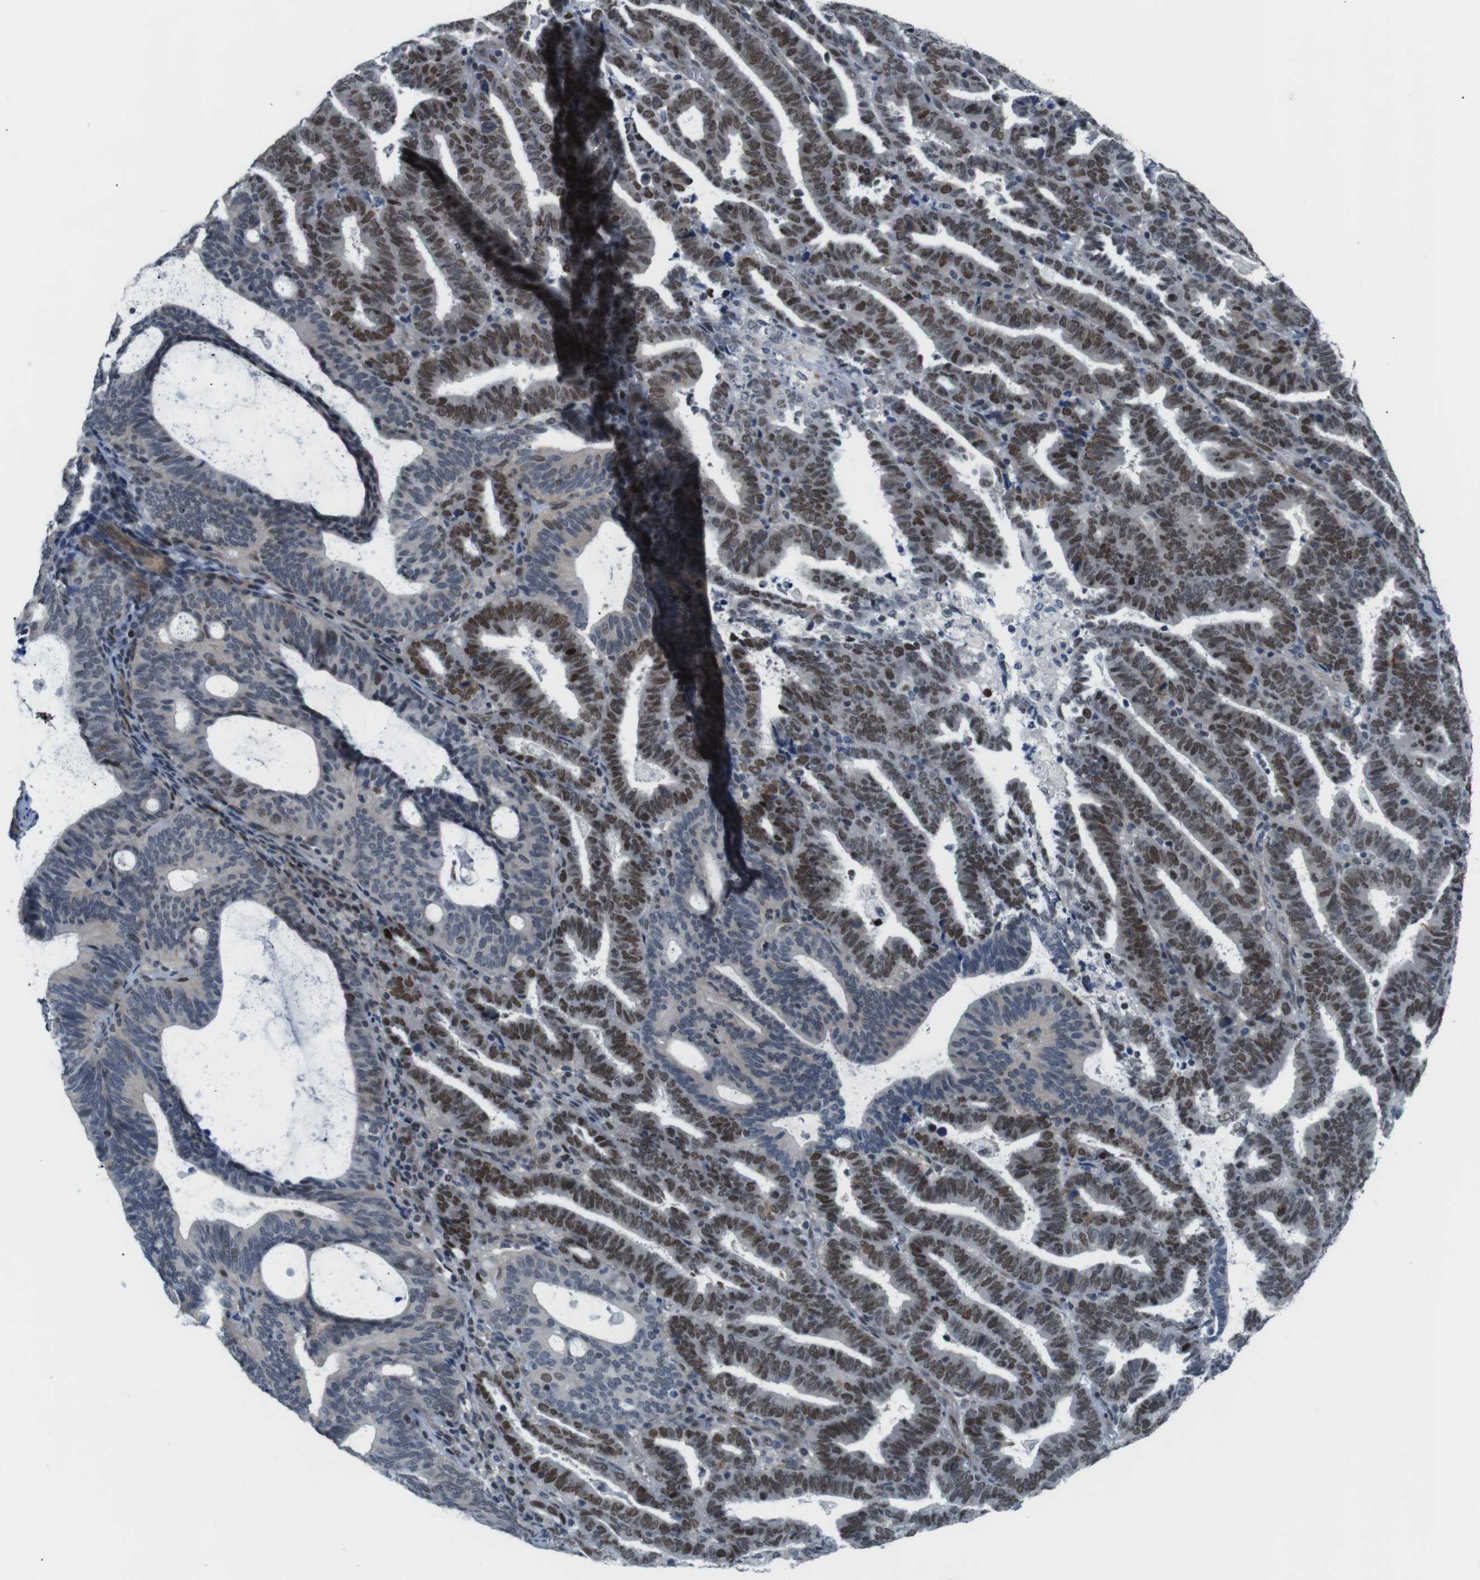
{"staining": {"intensity": "moderate", "quantity": ">75%", "location": "nuclear"}, "tissue": "endometrial cancer", "cell_type": "Tumor cells", "image_type": "cancer", "snomed": [{"axis": "morphology", "description": "Adenocarcinoma, NOS"}, {"axis": "topography", "description": "Uterus"}], "caption": "Immunohistochemistry staining of endometrial adenocarcinoma, which reveals medium levels of moderate nuclear positivity in approximately >75% of tumor cells indicating moderate nuclear protein staining. The staining was performed using DAB (3,3'-diaminobenzidine) (brown) for protein detection and nuclei were counterstained in hematoxylin (blue).", "gene": "SMCO2", "patient": {"sex": "female", "age": 83}}